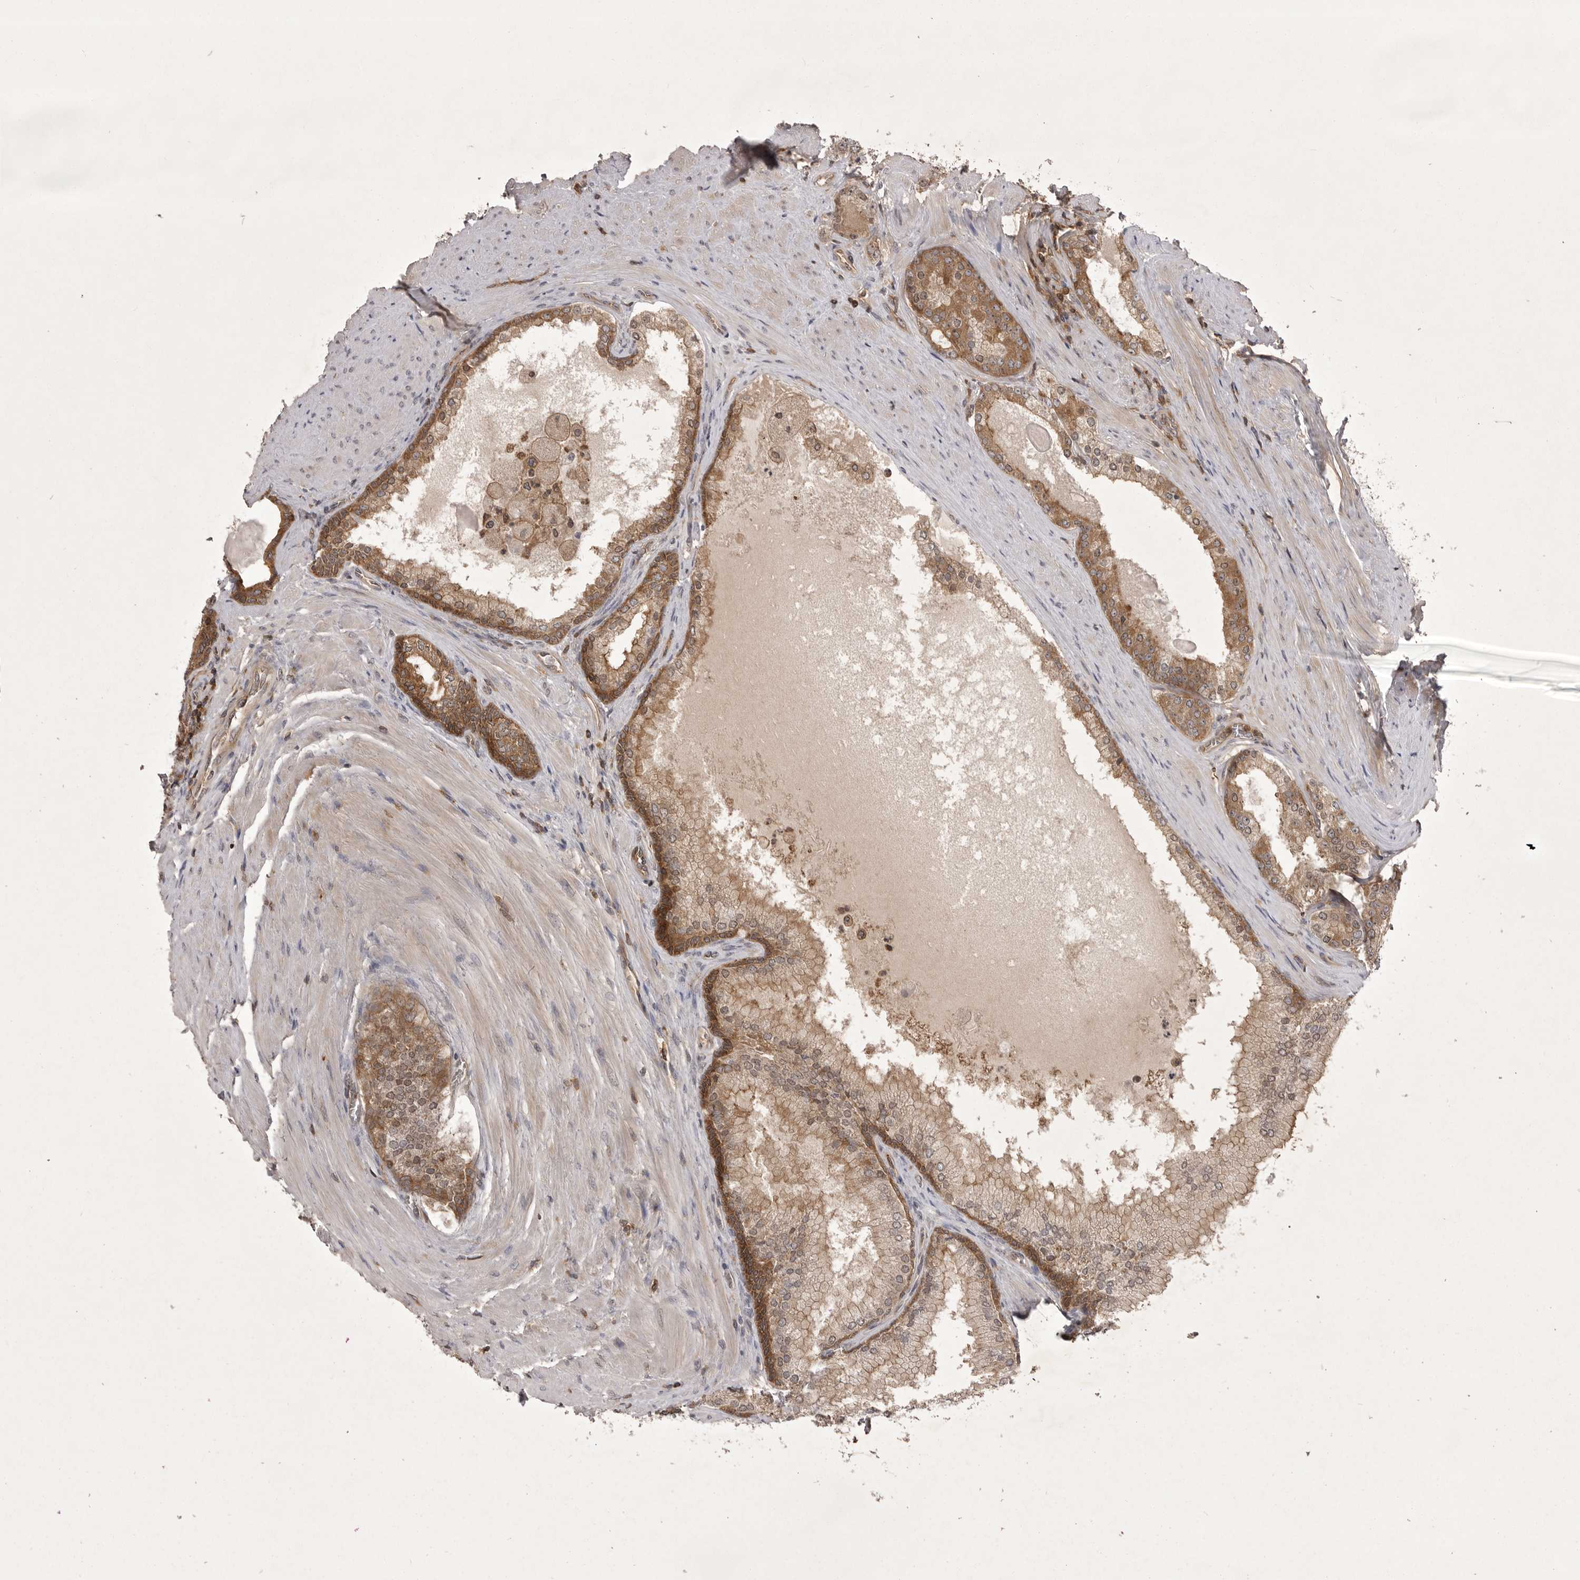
{"staining": {"intensity": "moderate", "quantity": ">75%", "location": "cytoplasmic/membranous"}, "tissue": "prostate cancer", "cell_type": "Tumor cells", "image_type": "cancer", "snomed": [{"axis": "morphology", "description": "Adenocarcinoma, High grade"}, {"axis": "topography", "description": "Prostate"}], "caption": "The photomicrograph demonstrates a brown stain indicating the presence of a protein in the cytoplasmic/membranous of tumor cells in prostate cancer.", "gene": "STK24", "patient": {"sex": "male", "age": 60}}